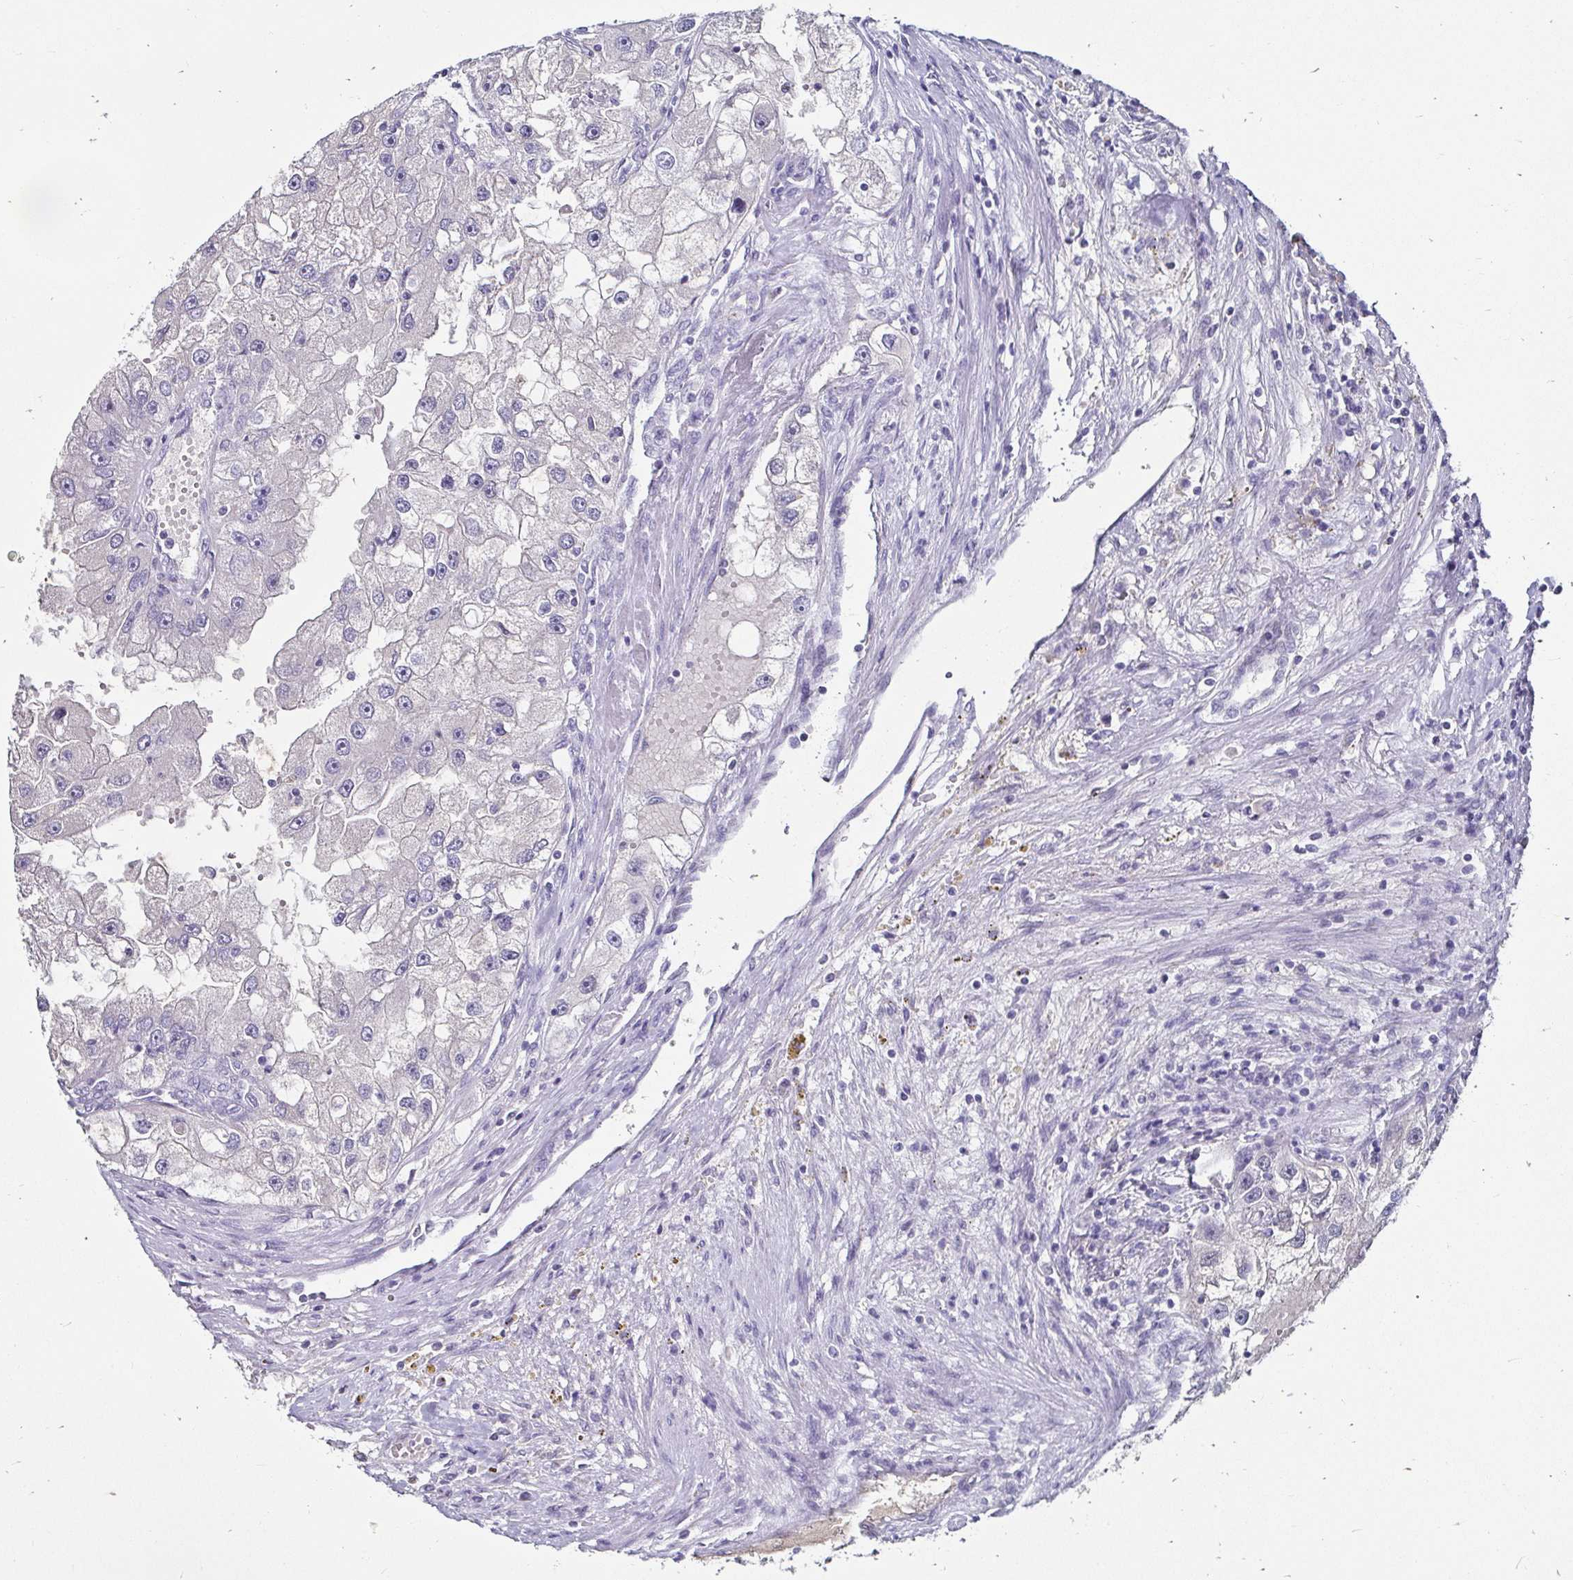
{"staining": {"intensity": "negative", "quantity": "none", "location": "none"}, "tissue": "renal cancer", "cell_type": "Tumor cells", "image_type": "cancer", "snomed": [{"axis": "morphology", "description": "Adenocarcinoma, NOS"}, {"axis": "topography", "description": "Kidney"}], "caption": "A high-resolution photomicrograph shows IHC staining of renal adenocarcinoma, which exhibits no significant staining in tumor cells.", "gene": "SCG3", "patient": {"sex": "male", "age": 63}}